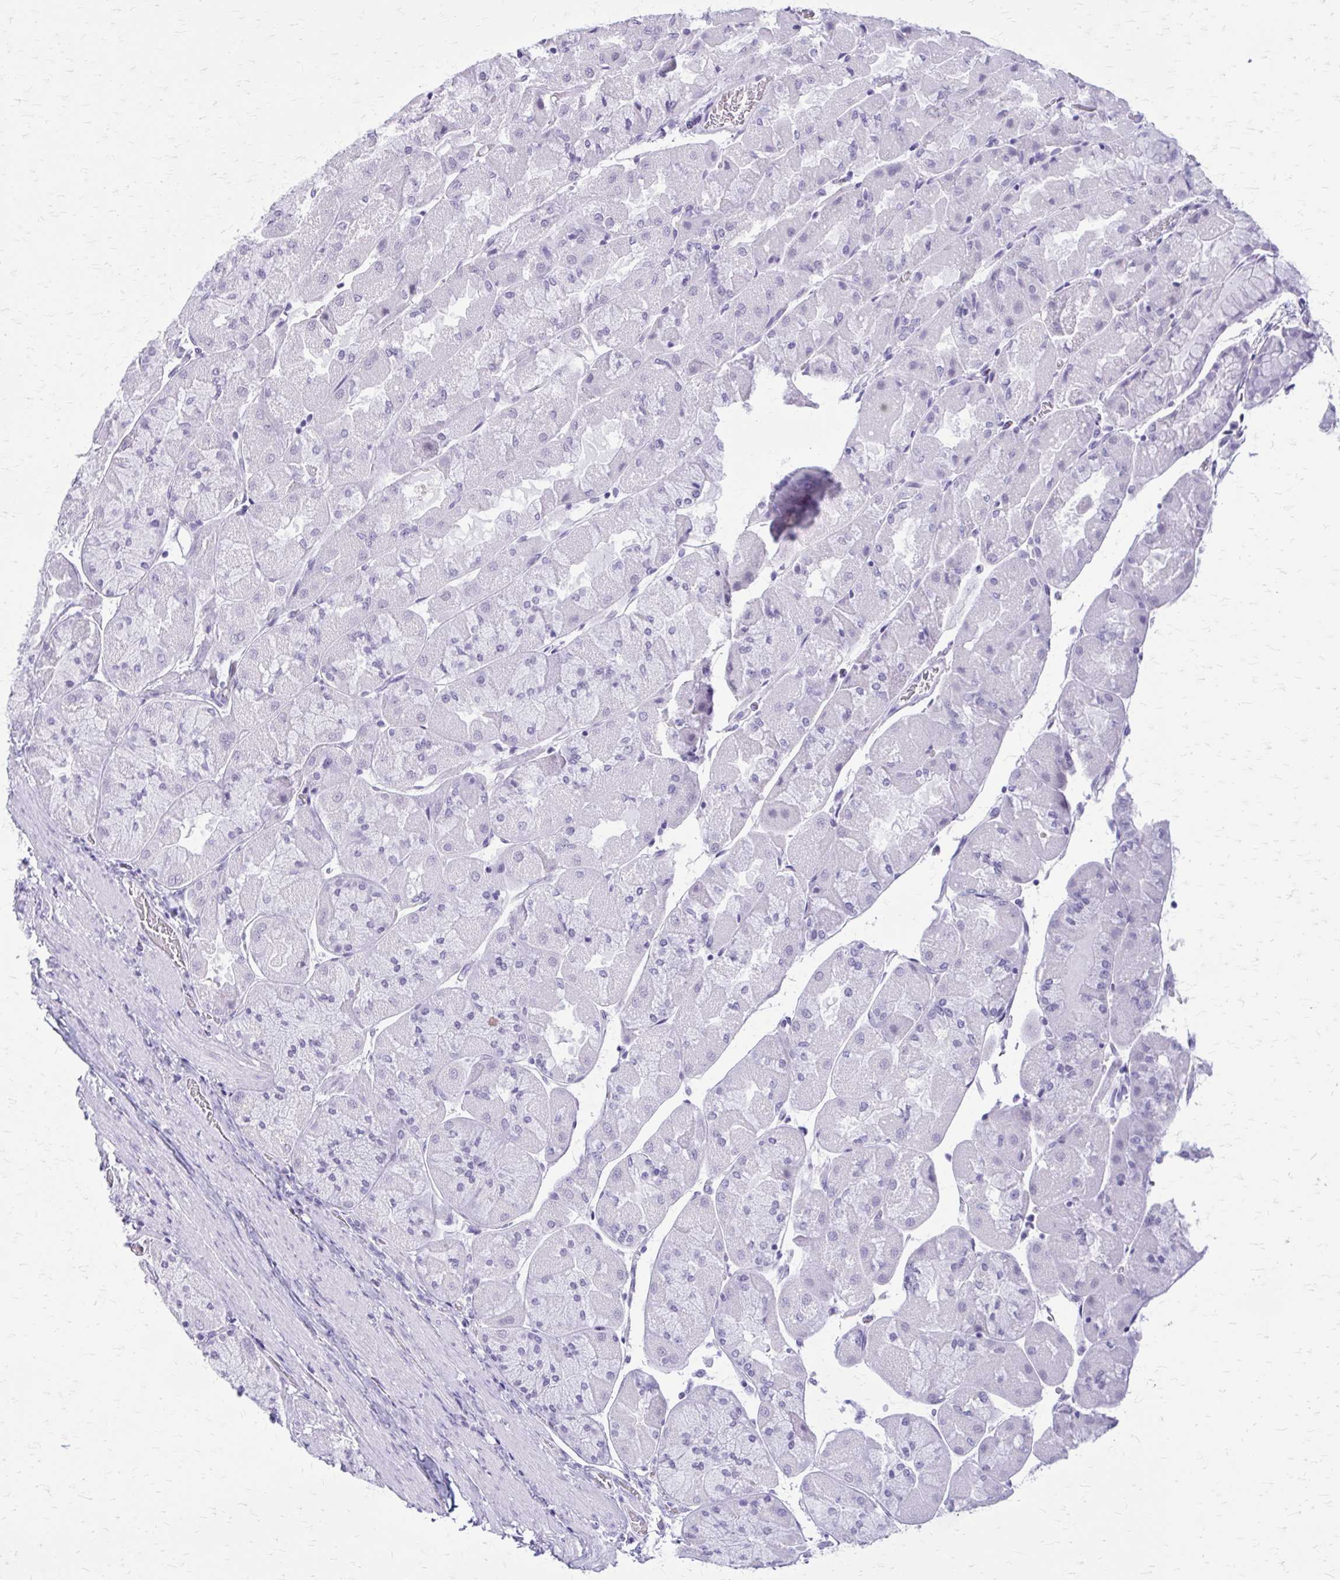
{"staining": {"intensity": "negative", "quantity": "none", "location": "none"}, "tissue": "stomach", "cell_type": "Glandular cells", "image_type": "normal", "snomed": [{"axis": "morphology", "description": "Normal tissue, NOS"}, {"axis": "topography", "description": "Stomach"}], "caption": "IHC histopathology image of normal stomach stained for a protein (brown), which displays no positivity in glandular cells. Brightfield microscopy of IHC stained with DAB (brown) and hematoxylin (blue), captured at high magnification.", "gene": "GAD1", "patient": {"sex": "female", "age": 61}}